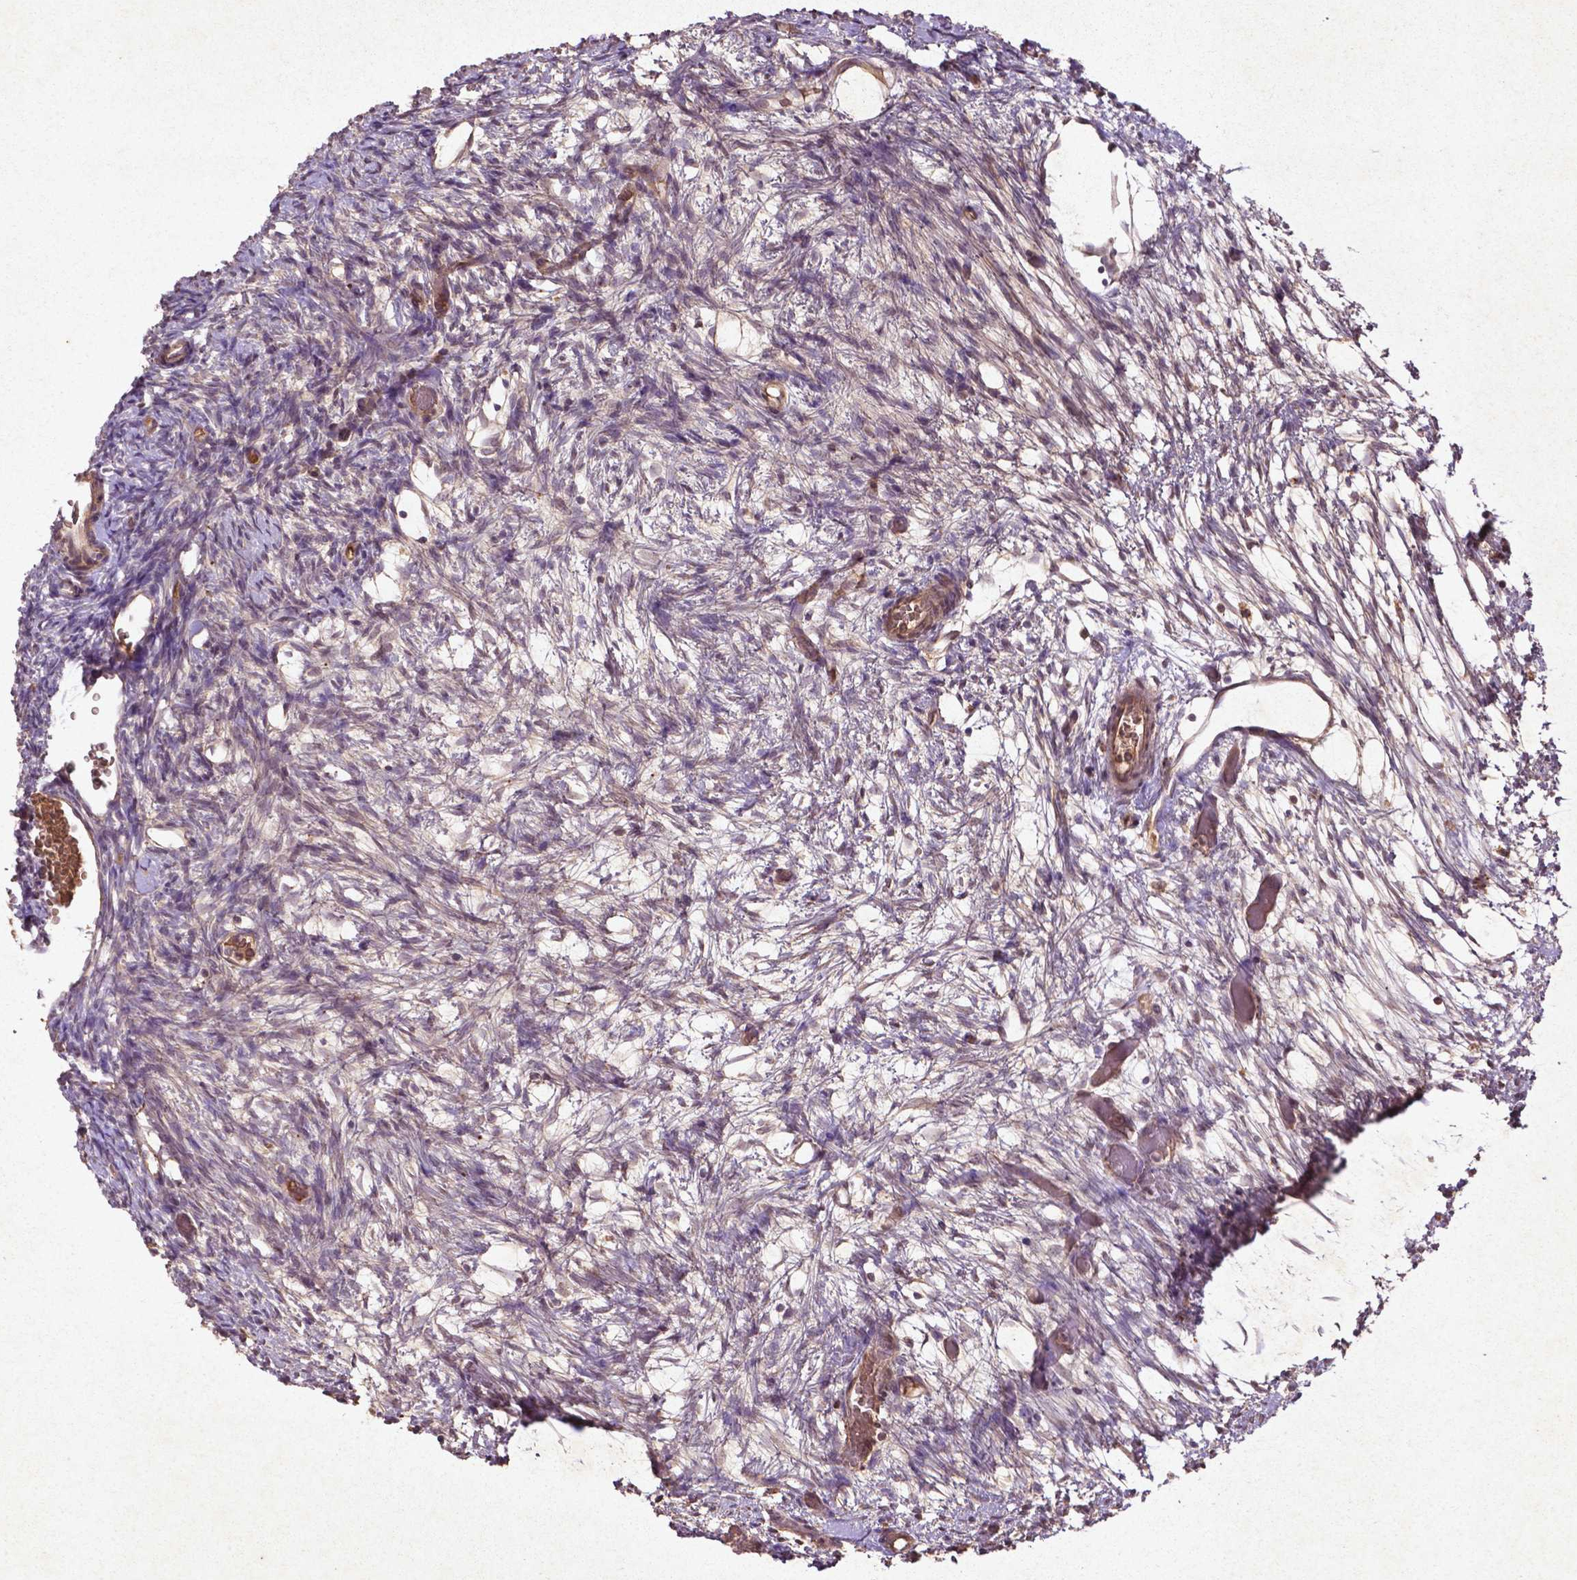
{"staining": {"intensity": "moderate", "quantity": ">75%", "location": "cytoplasmic/membranous"}, "tissue": "ovary", "cell_type": "Follicle cells", "image_type": "normal", "snomed": [{"axis": "morphology", "description": "Normal tissue, NOS"}, {"axis": "topography", "description": "Ovary"}], "caption": "Immunohistochemical staining of normal ovary exhibits medium levels of moderate cytoplasmic/membranous expression in about >75% of follicle cells. (Brightfield microscopy of DAB IHC at high magnification).", "gene": "COQ2", "patient": {"sex": "female", "age": 39}}